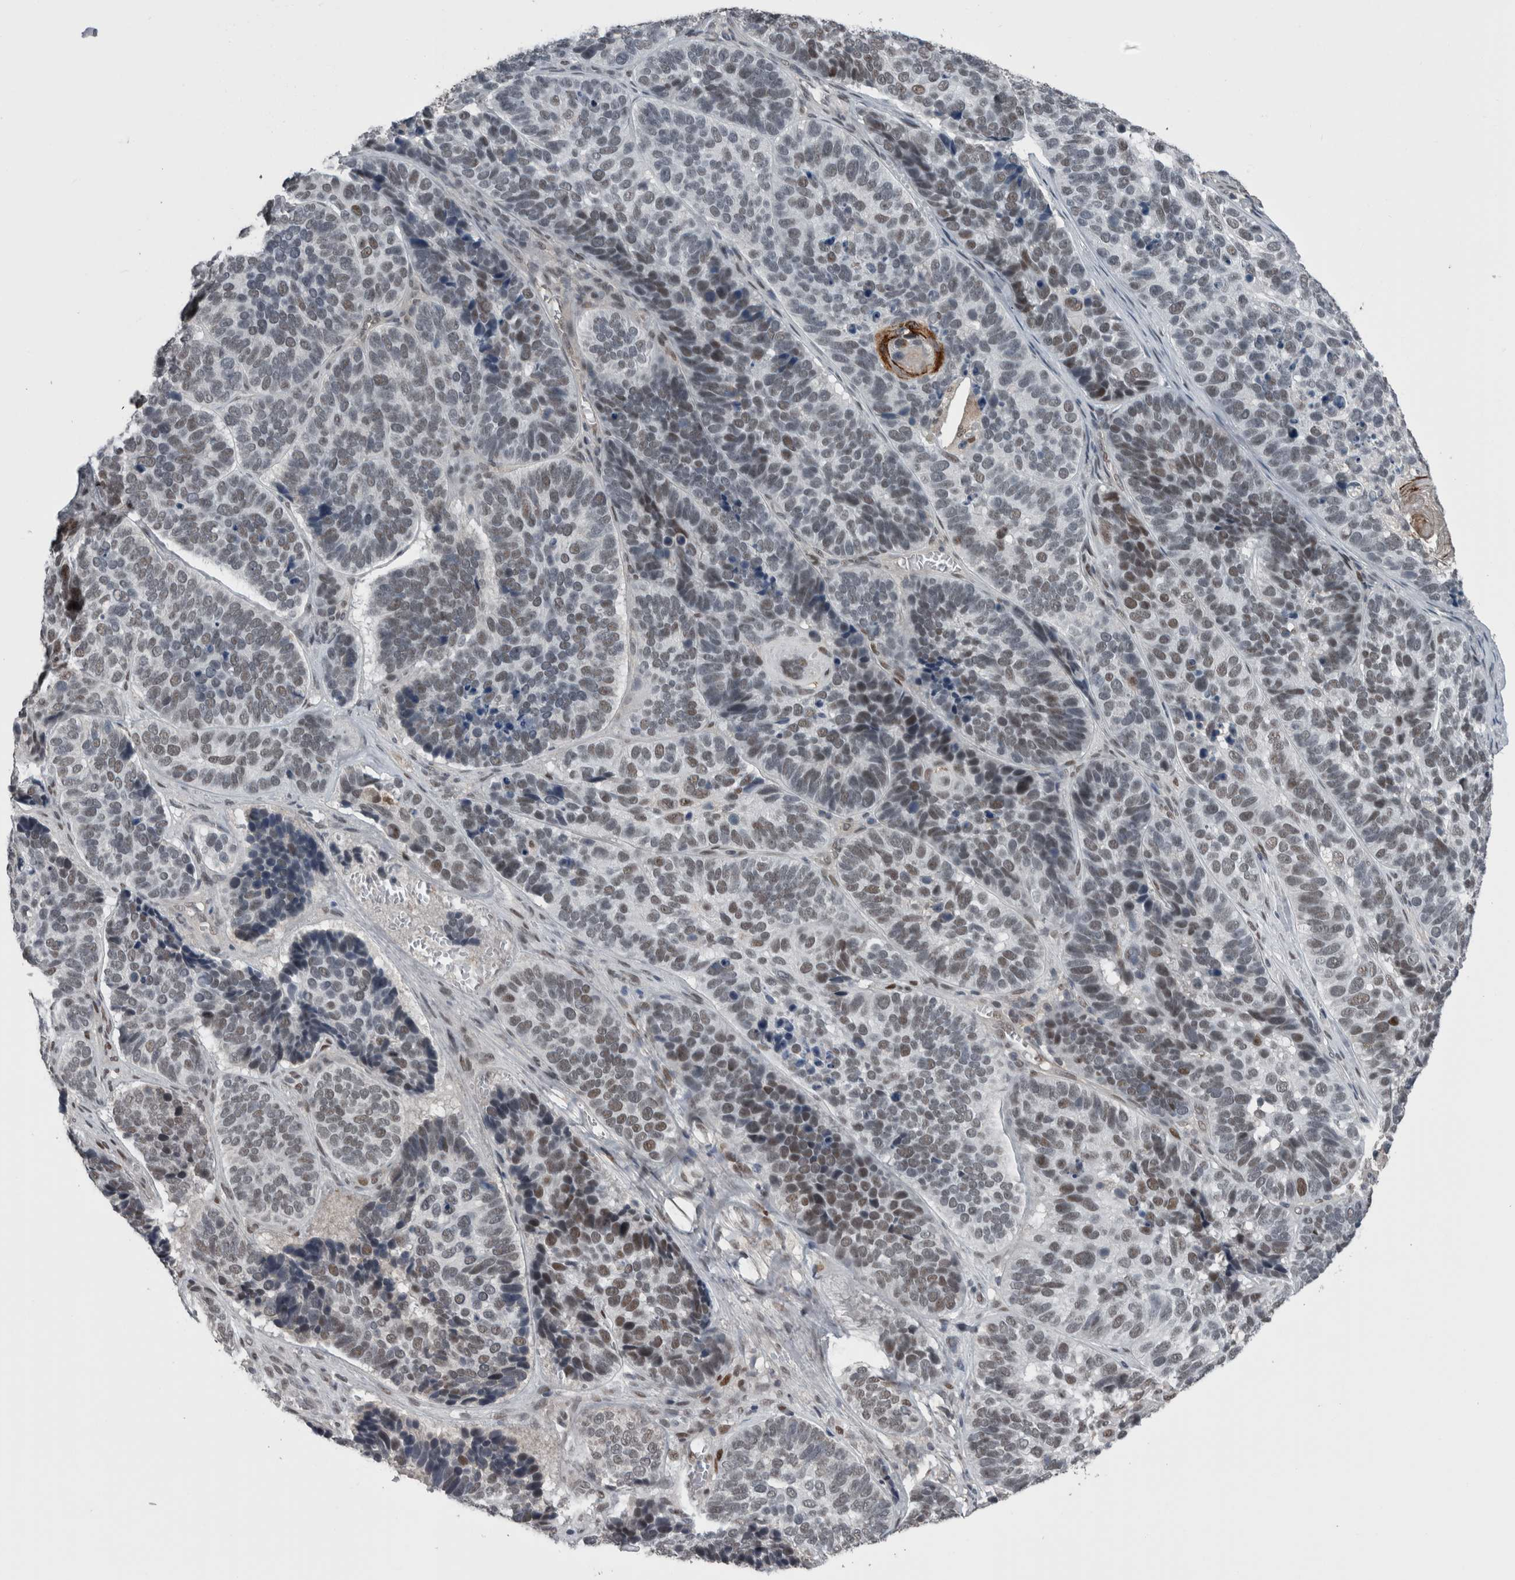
{"staining": {"intensity": "weak", "quantity": "25%-75%", "location": "nuclear"}, "tissue": "skin cancer", "cell_type": "Tumor cells", "image_type": "cancer", "snomed": [{"axis": "morphology", "description": "Basal cell carcinoma"}, {"axis": "topography", "description": "Skin"}], "caption": "Basal cell carcinoma (skin) was stained to show a protein in brown. There is low levels of weak nuclear expression in about 25%-75% of tumor cells. The staining was performed using DAB to visualize the protein expression in brown, while the nuclei were stained in blue with hematoxylin (Magnification: 20x).", "gene": "ZBTB21", "patient": {"sex": "male", "age": 62}}